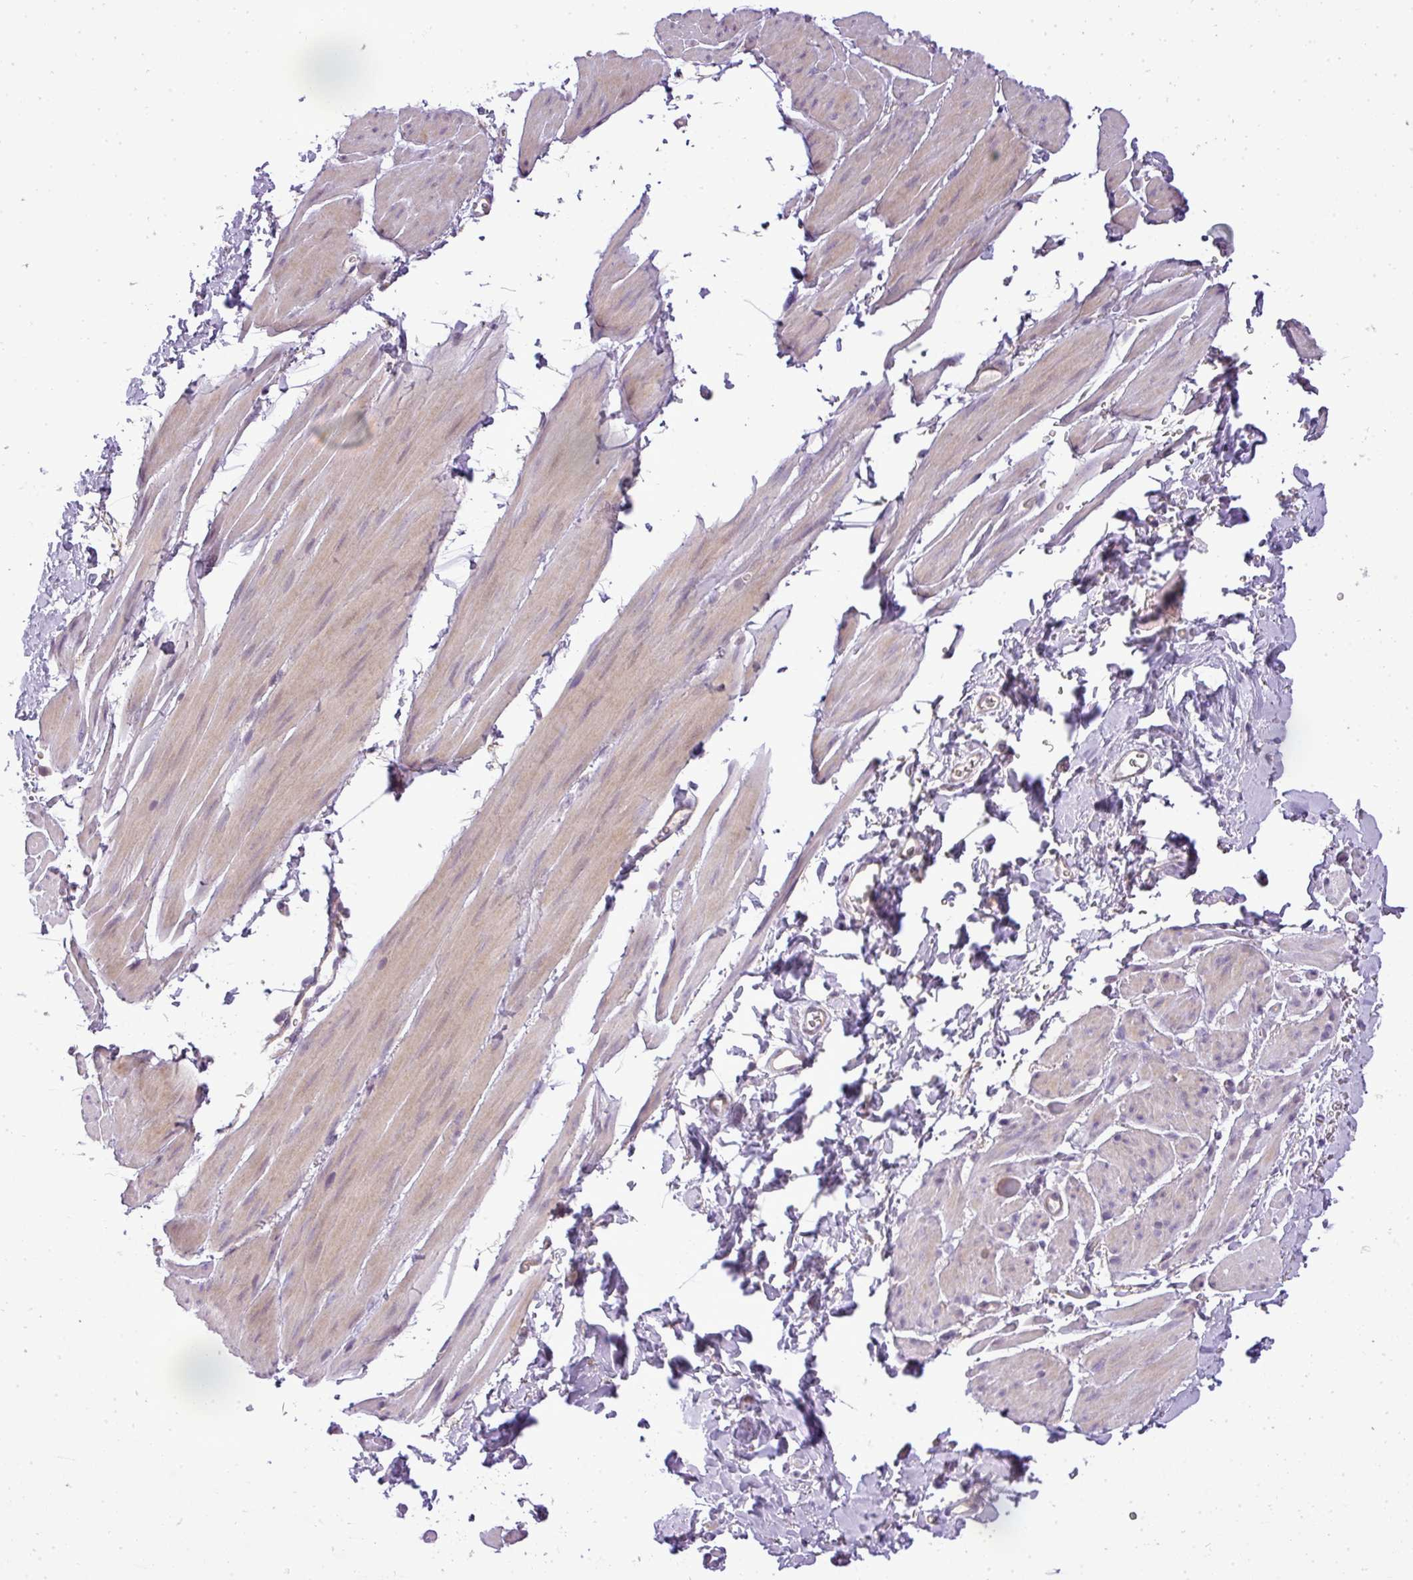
{"staining": {"intensity": "weak", "quantity": "25%-75%", "location": "cytoplasmic/membranous"}, "tissue": "smooth muscle", "cell_type": "Smooth muscle cells", "image_type": "normal", "snomed": [{"axis": "morphology", "description": "Normal tissue, NOS"}, {"axis": "topography", "description": "Smooth muscle"}, {"axis": "topography", "description": "Peripheral nerve tissue"}], "caption": "Protein positivity by IHC displays weak cytoplasmic/membranous expression in about 25%-75% of smooth muscle cells in unremarkable smooth muscle.", "gene": "ZDHHC1", "patient": {"sex": "male", "age": 69}}